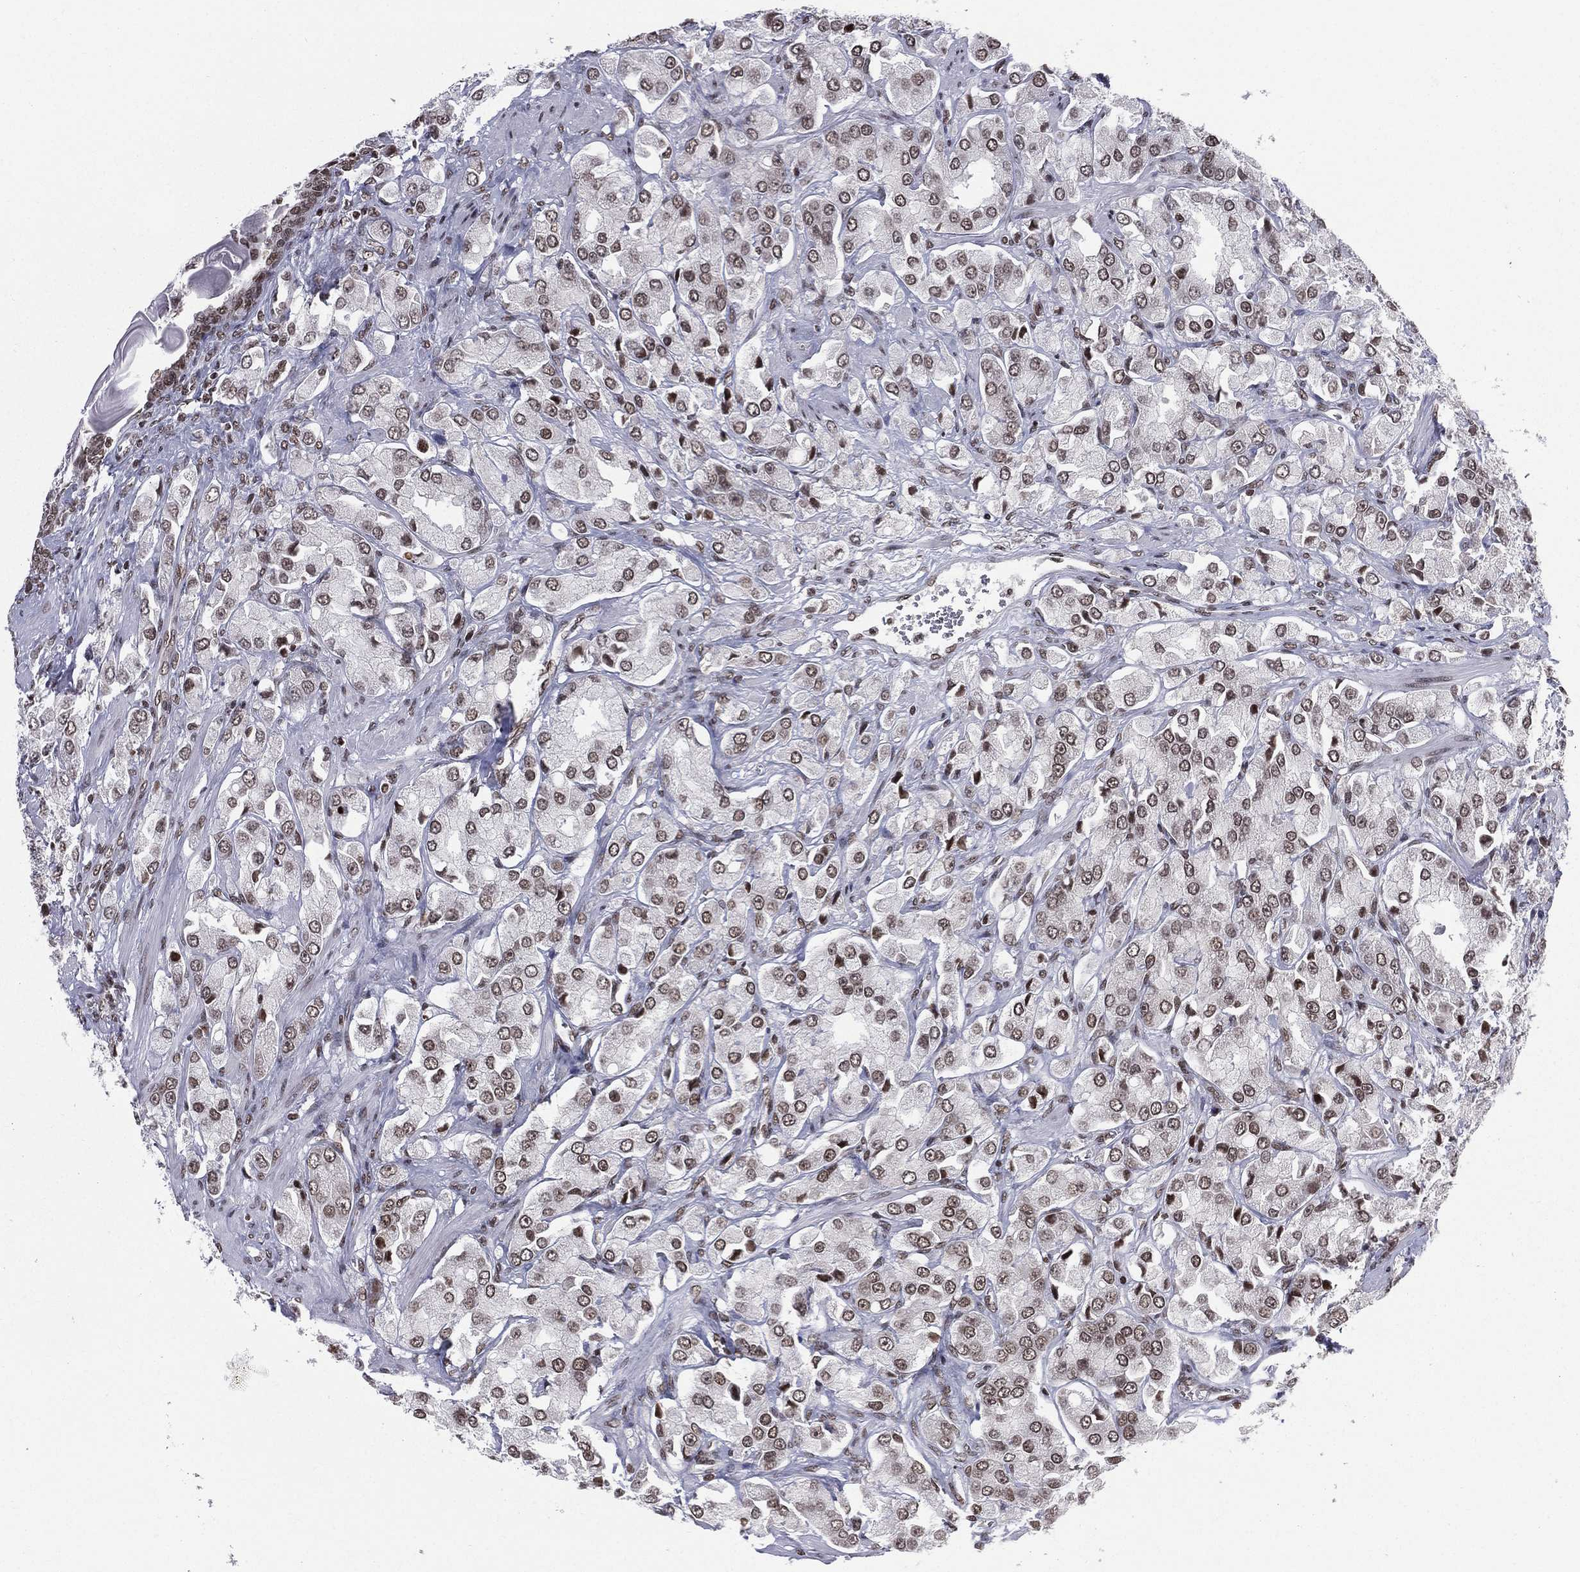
{"staining": {"intensity": "weak", "quantity": ">75%", "location": "nuclear"}, "tissue": "prostate cancer", "cell_type": "Tumor cells", "image_type": "cancer", "snomed": [{"axis": "morphology", "description": "Adenocarcinoma, NOS"}, {"axis": "topography", "description": "Prostate and seminal vesicle, NOS"}, {"axis": "topography", "description": "Prostate"}], "caption": "The immunohistochemical stain labels weak nuclear positivity in tumor cells of adenocarcinoma (prostate) tissue. (Brightfield microscopy of DAB IHC at high magnification).", "gene": "RFX7", "patient": {"sex": "male", "age": 64}}